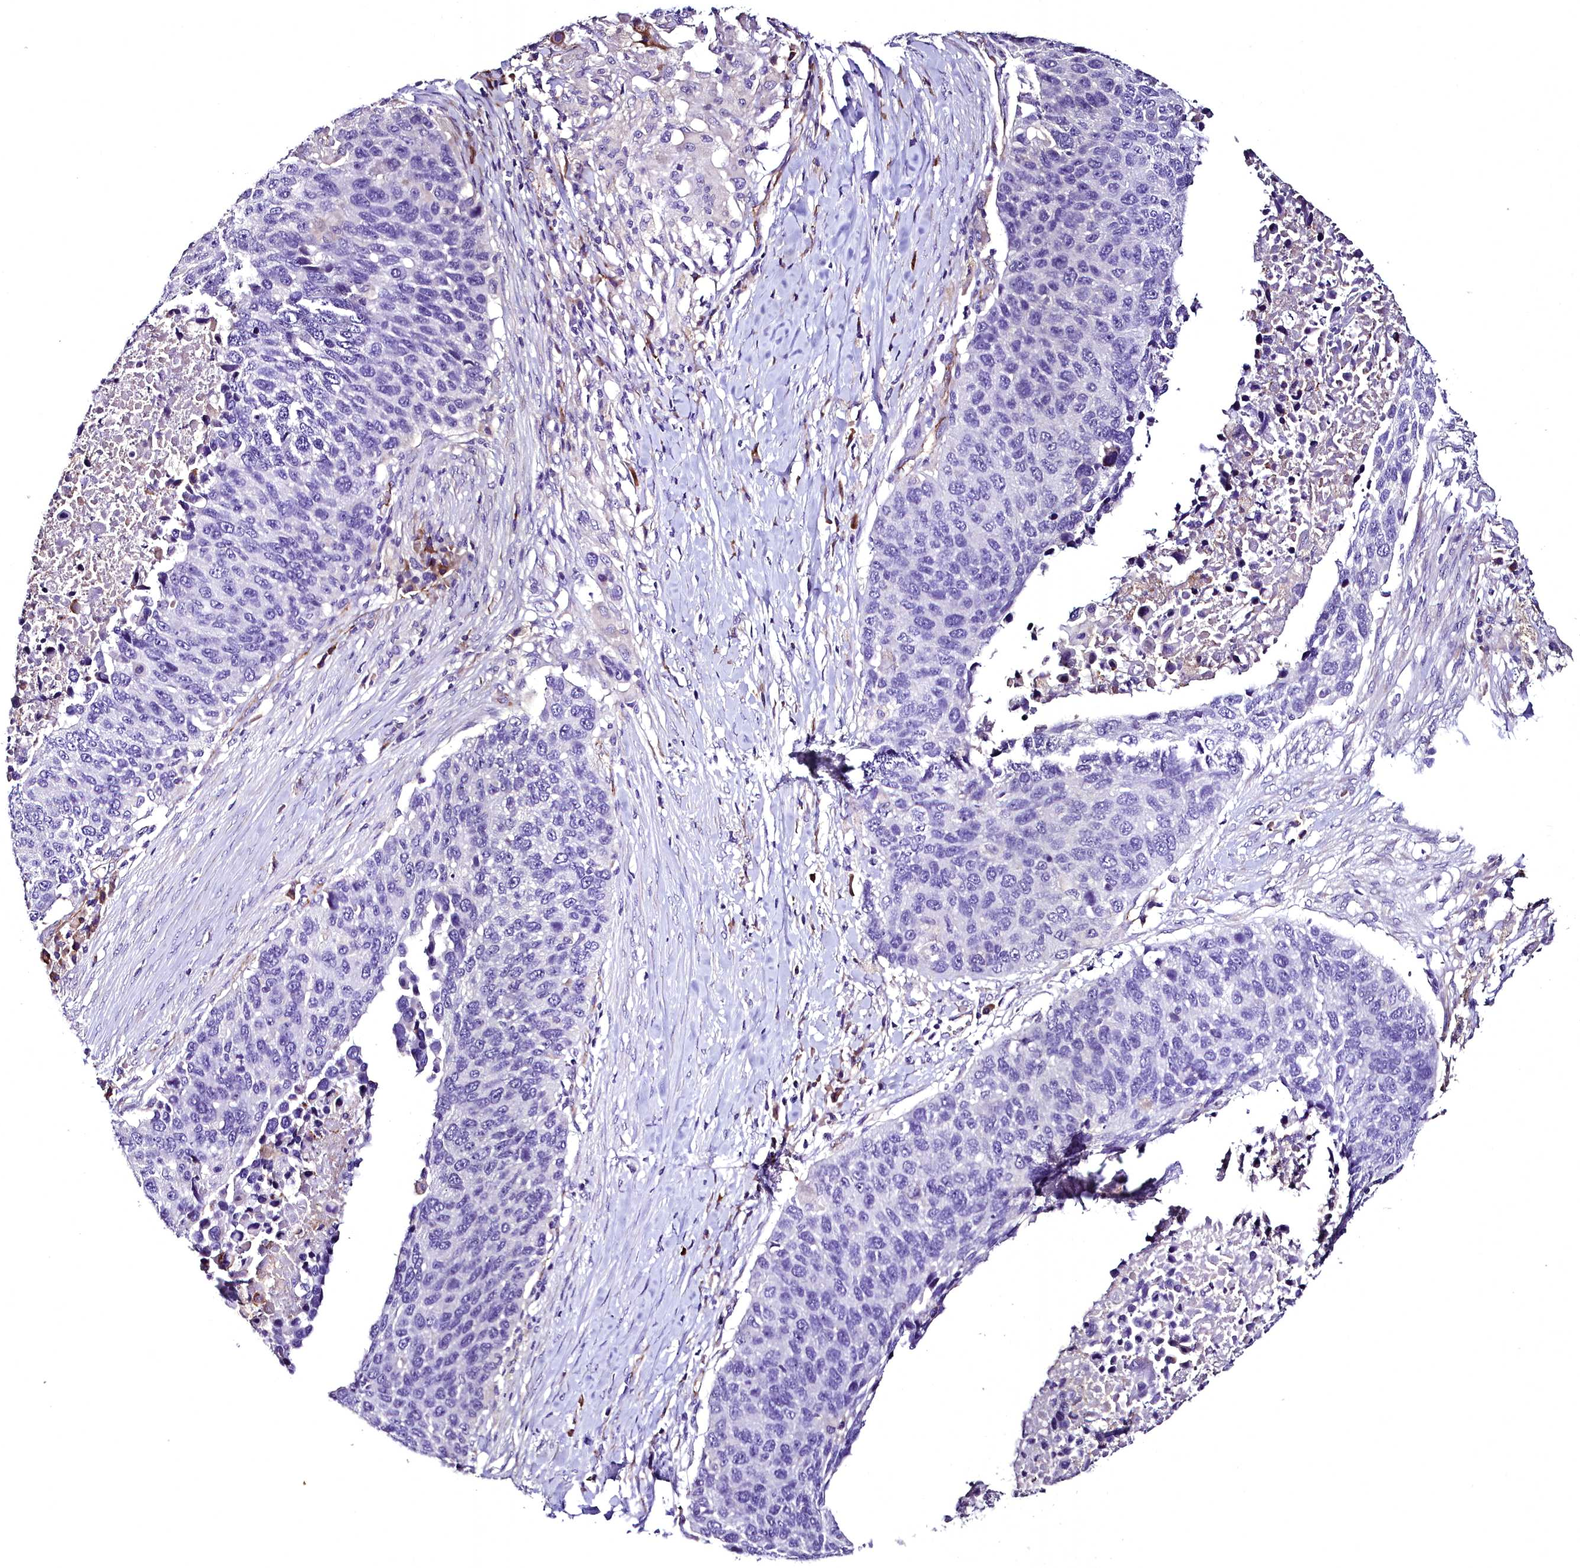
{"staining": {"intensity": "negative", "quantity": "none", "location": "none"}, "tissue": "lung cancer", "cell_type": "Tumor cells", "image_type": "cancer", "snomed": [{"axis": "morphology", "description": "Normal tissue, NOS"}, {"axis": "morphology", "description": "Squamous cell carcinoma, NOS"}, {"axis": "topography", "description": "Lymph node"}, {"axis": "topography", "description": "Lung"}], "caption": "Histopathology image shows no protein positivity in tumor cells of lung squamous cell carcinoma tissue. Nuclei are stained in blue.", "gene": "MS4A18", "patient": {"sex": "male", "age": 66}}